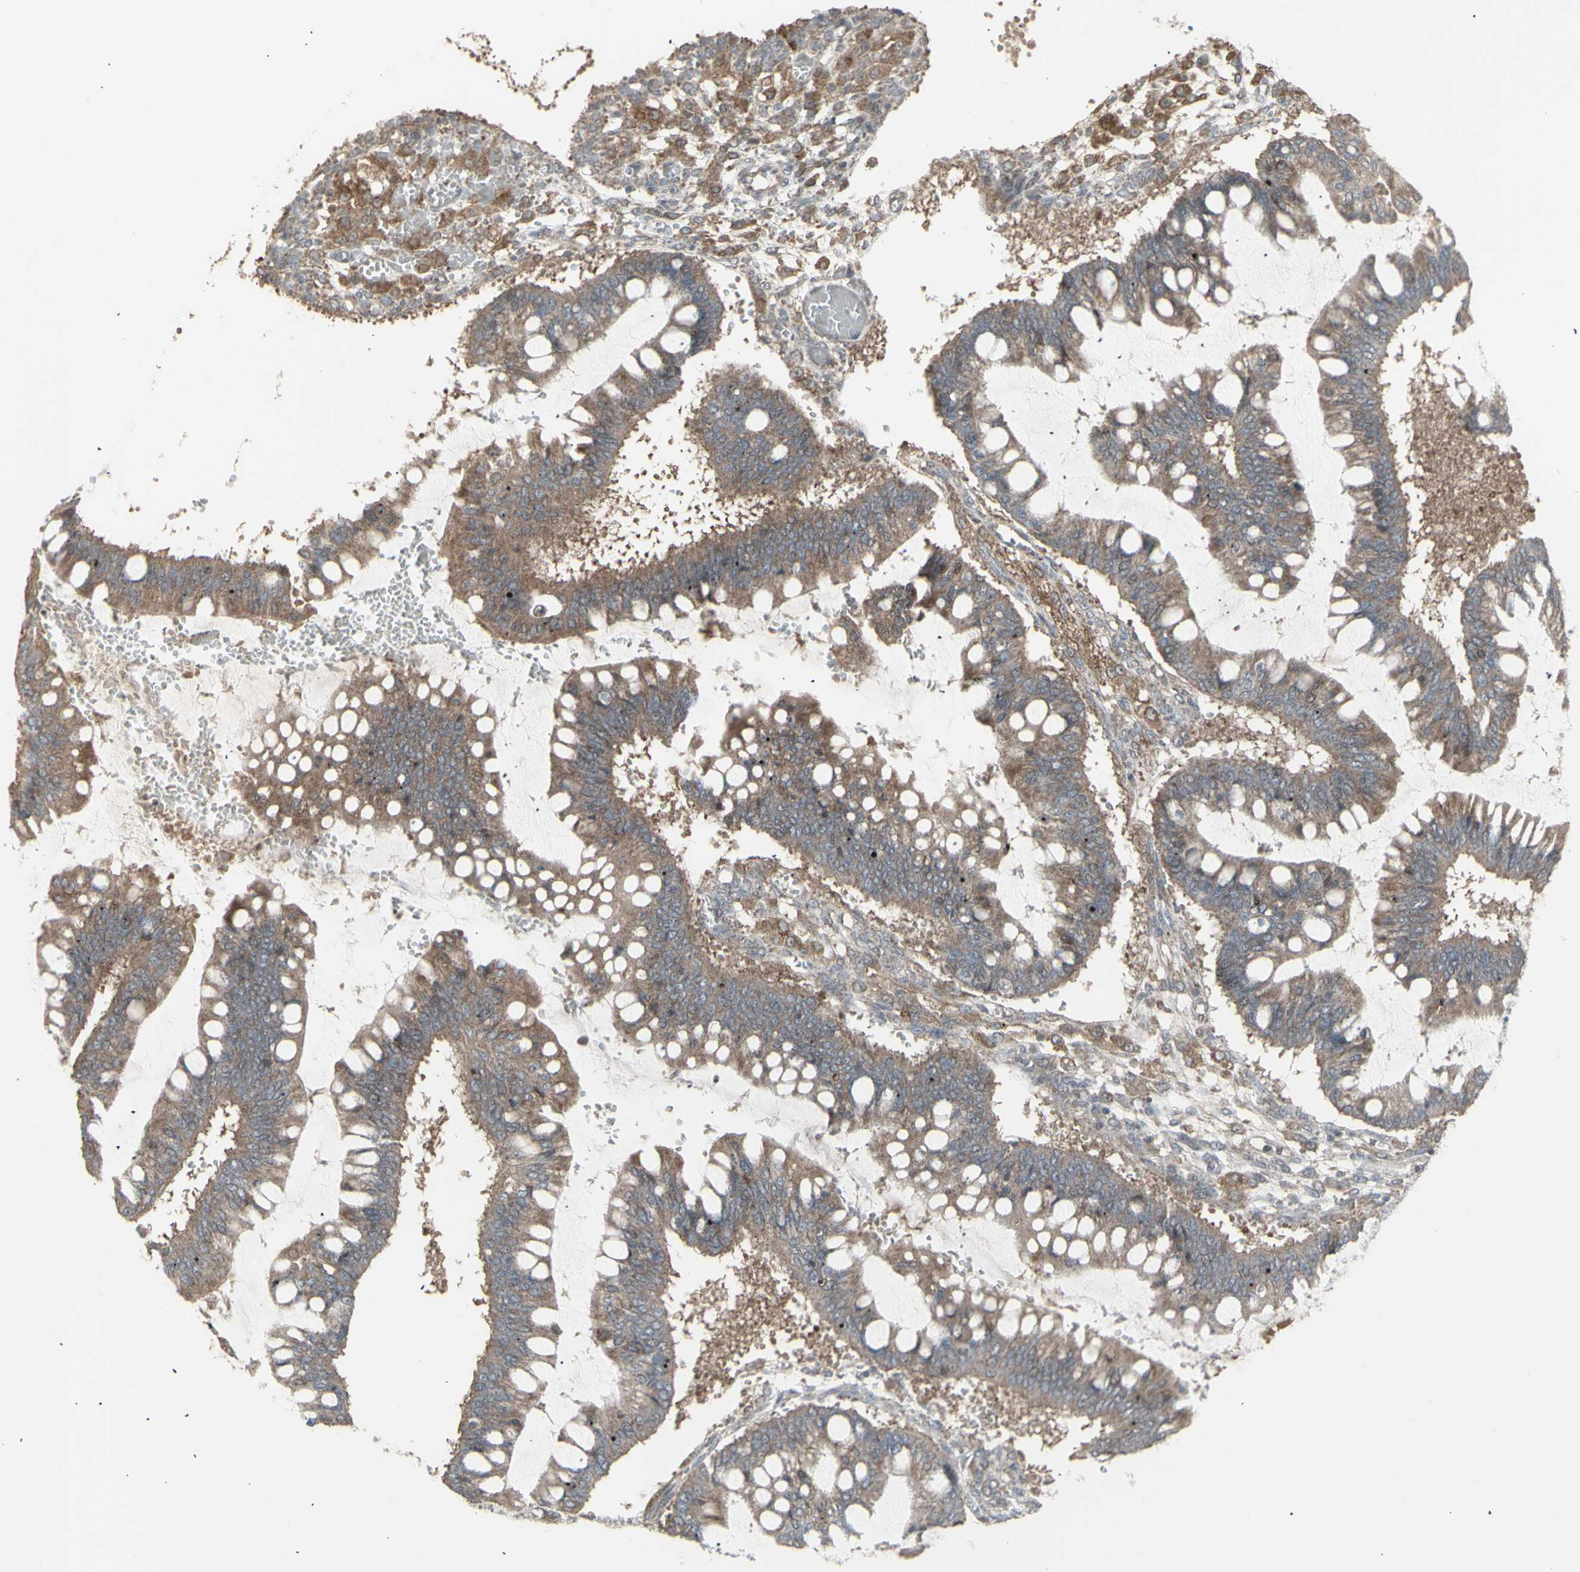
{"staining": {"intensity": "moderate", "quantity": ">75%", "location": "cytoplasmic/membranous"}, "tissue": "ovarian cancer", "cell_type": "Tumor cells", "image_type": "cancer", "snomed": [{"axis": "morphology", "description": "Cystadenocarcinoma, mucinous, NOS"}, {"axis": "topography", "description": "Ovary"}], "caption": "A micrograph of human mucinous cystadenocarcinoma (ovarian) stained for a protein displays moderate cytoplasmic/membranous brown staining in tumor cells.", "gene": "RNASEL", "patient": {"sex": "female", "age": 73}}